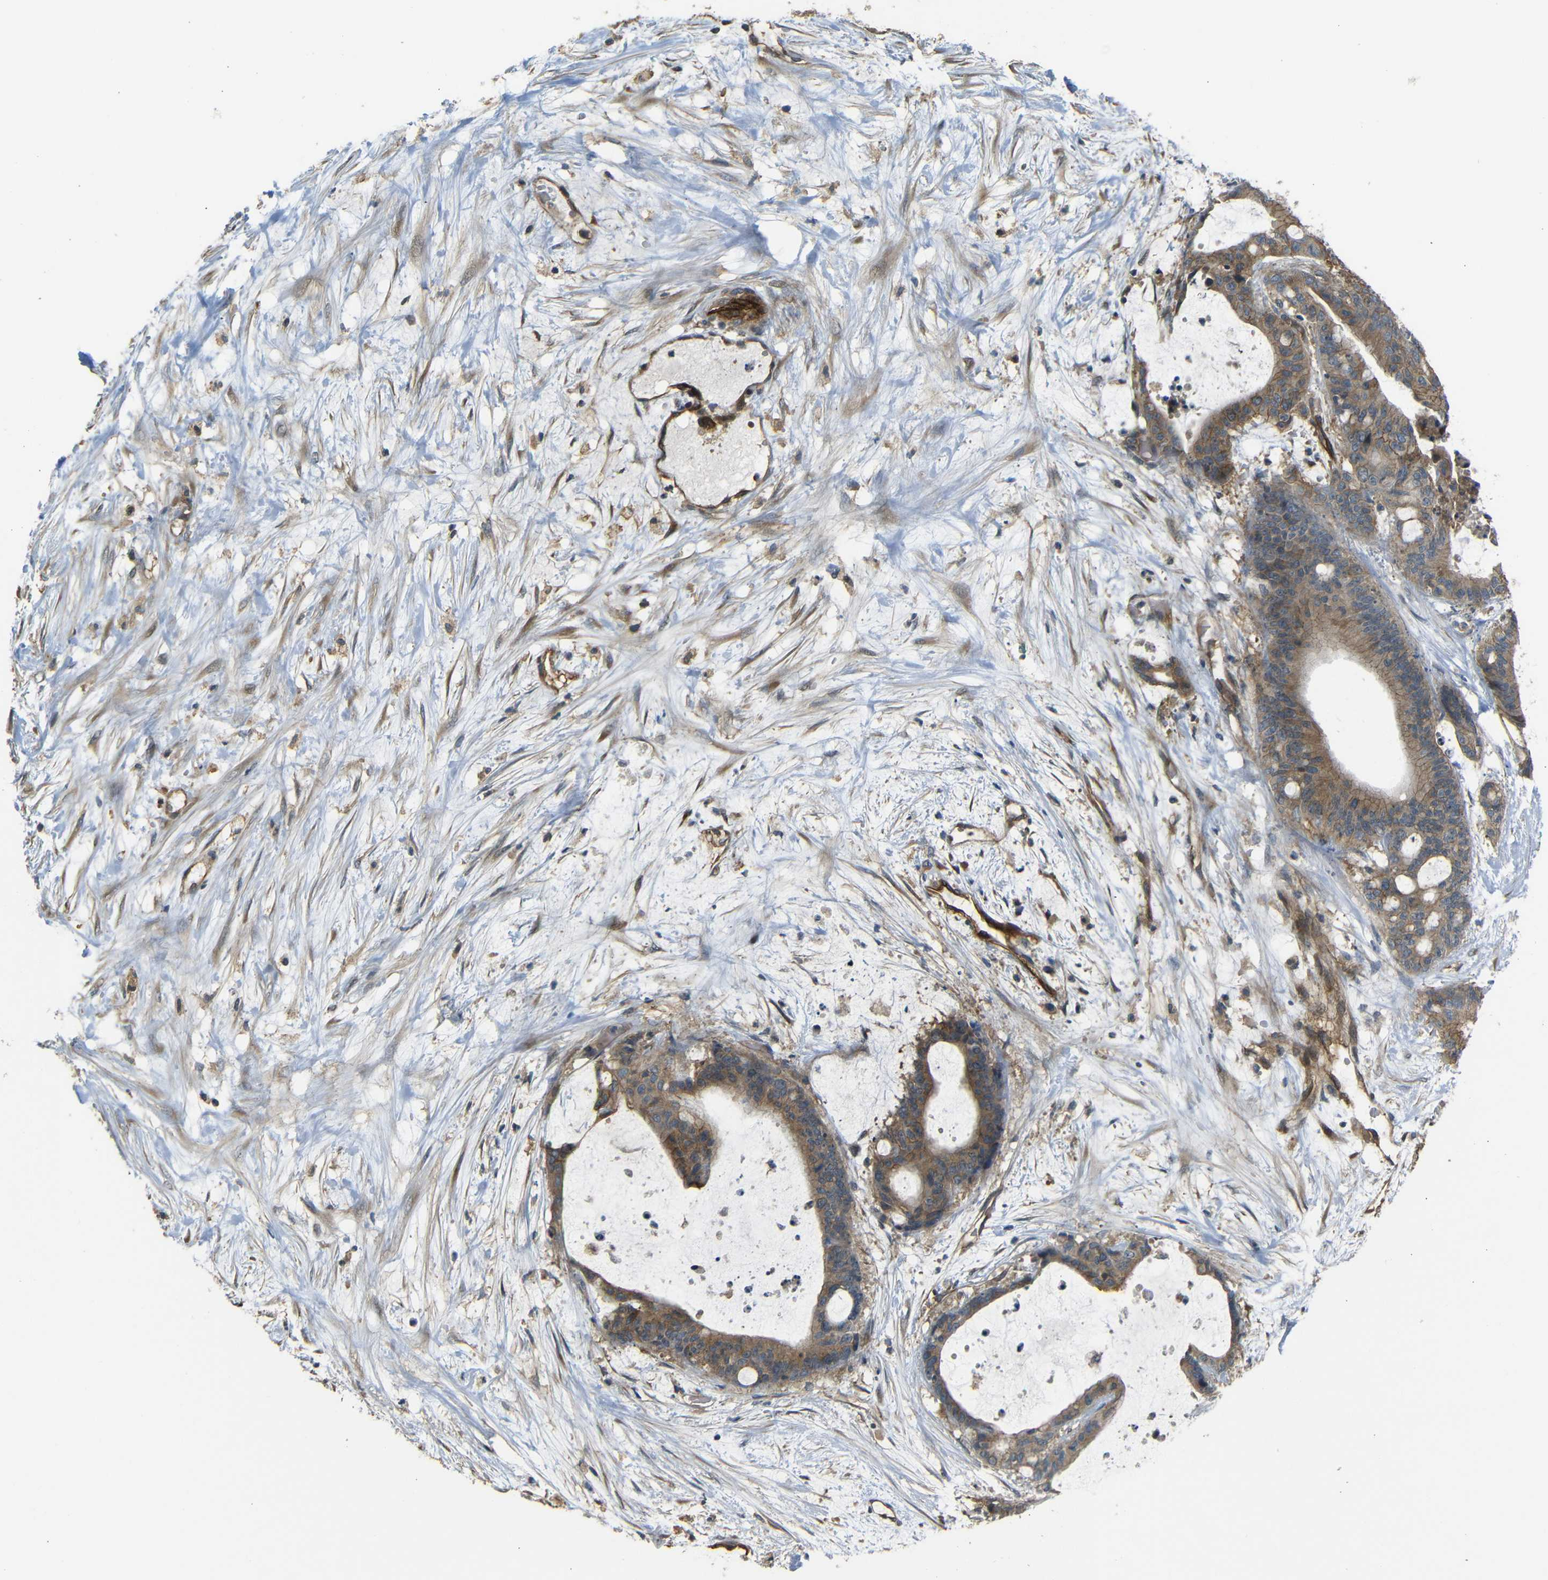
{"staining": {"intensity": "moderate", "quantity": ">75%", "location": "cytoplasmic/membranous"}, "tissue": "liver cancer", "cell_type": "Tumor cells", "image_type": "cancer", "snomed": [{"axis": "morphology", "description": "Cholangiocarcinoma"}, {"axis": "topography", "description": "Liver"}], "caption": "IHC (DAB) staining of human liver cancer exhibits moderate cytoplasmic/membranous protein expression in approximately >75% of tumor cells. (DAB = brown stain, brightfield microscopy at high magnification).", "gene": "RELL1", "patient": {"sex": "female", "age": 73}}